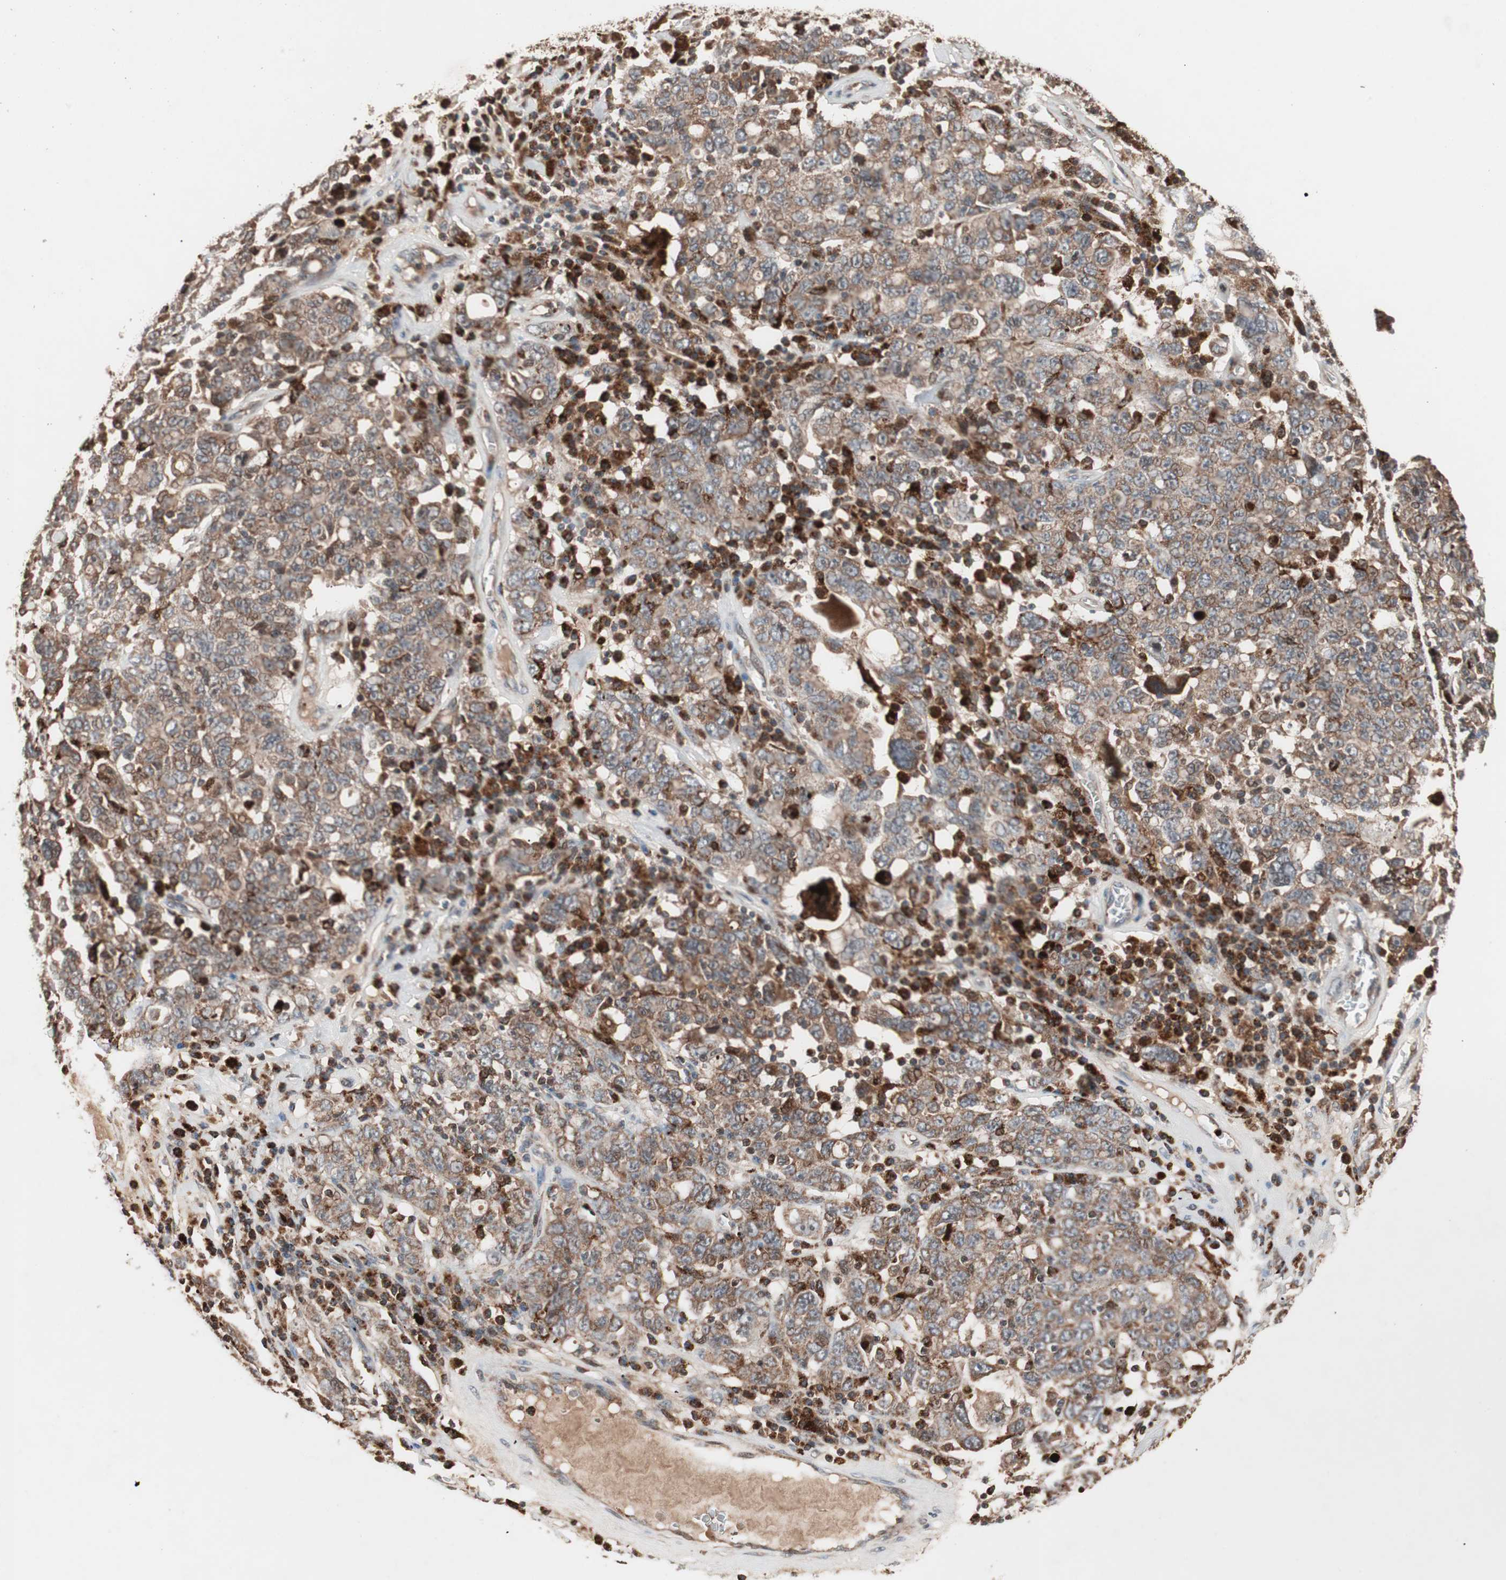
{"staining": {"intensity": "moderate", "quantity": "25%-75%", "location": "cytoplasmic/membranous"}, "tissue": "ovarian cancer", "cell_type": "Tumor cells", "image_type": "cancer", "snomed": [{"axis": "morphology", "description": "Carcinoma, endometroid"}, {"axis": "topography", "description": "Ovary"}], "caption": "Tumor cells reveal medium levels of moderate cytoplasmic/membranous staining in approximately 25%-75% of cells in ovarian cancer.", "gene": "NF2", "patient": {"sex": "female", "age": 62}}